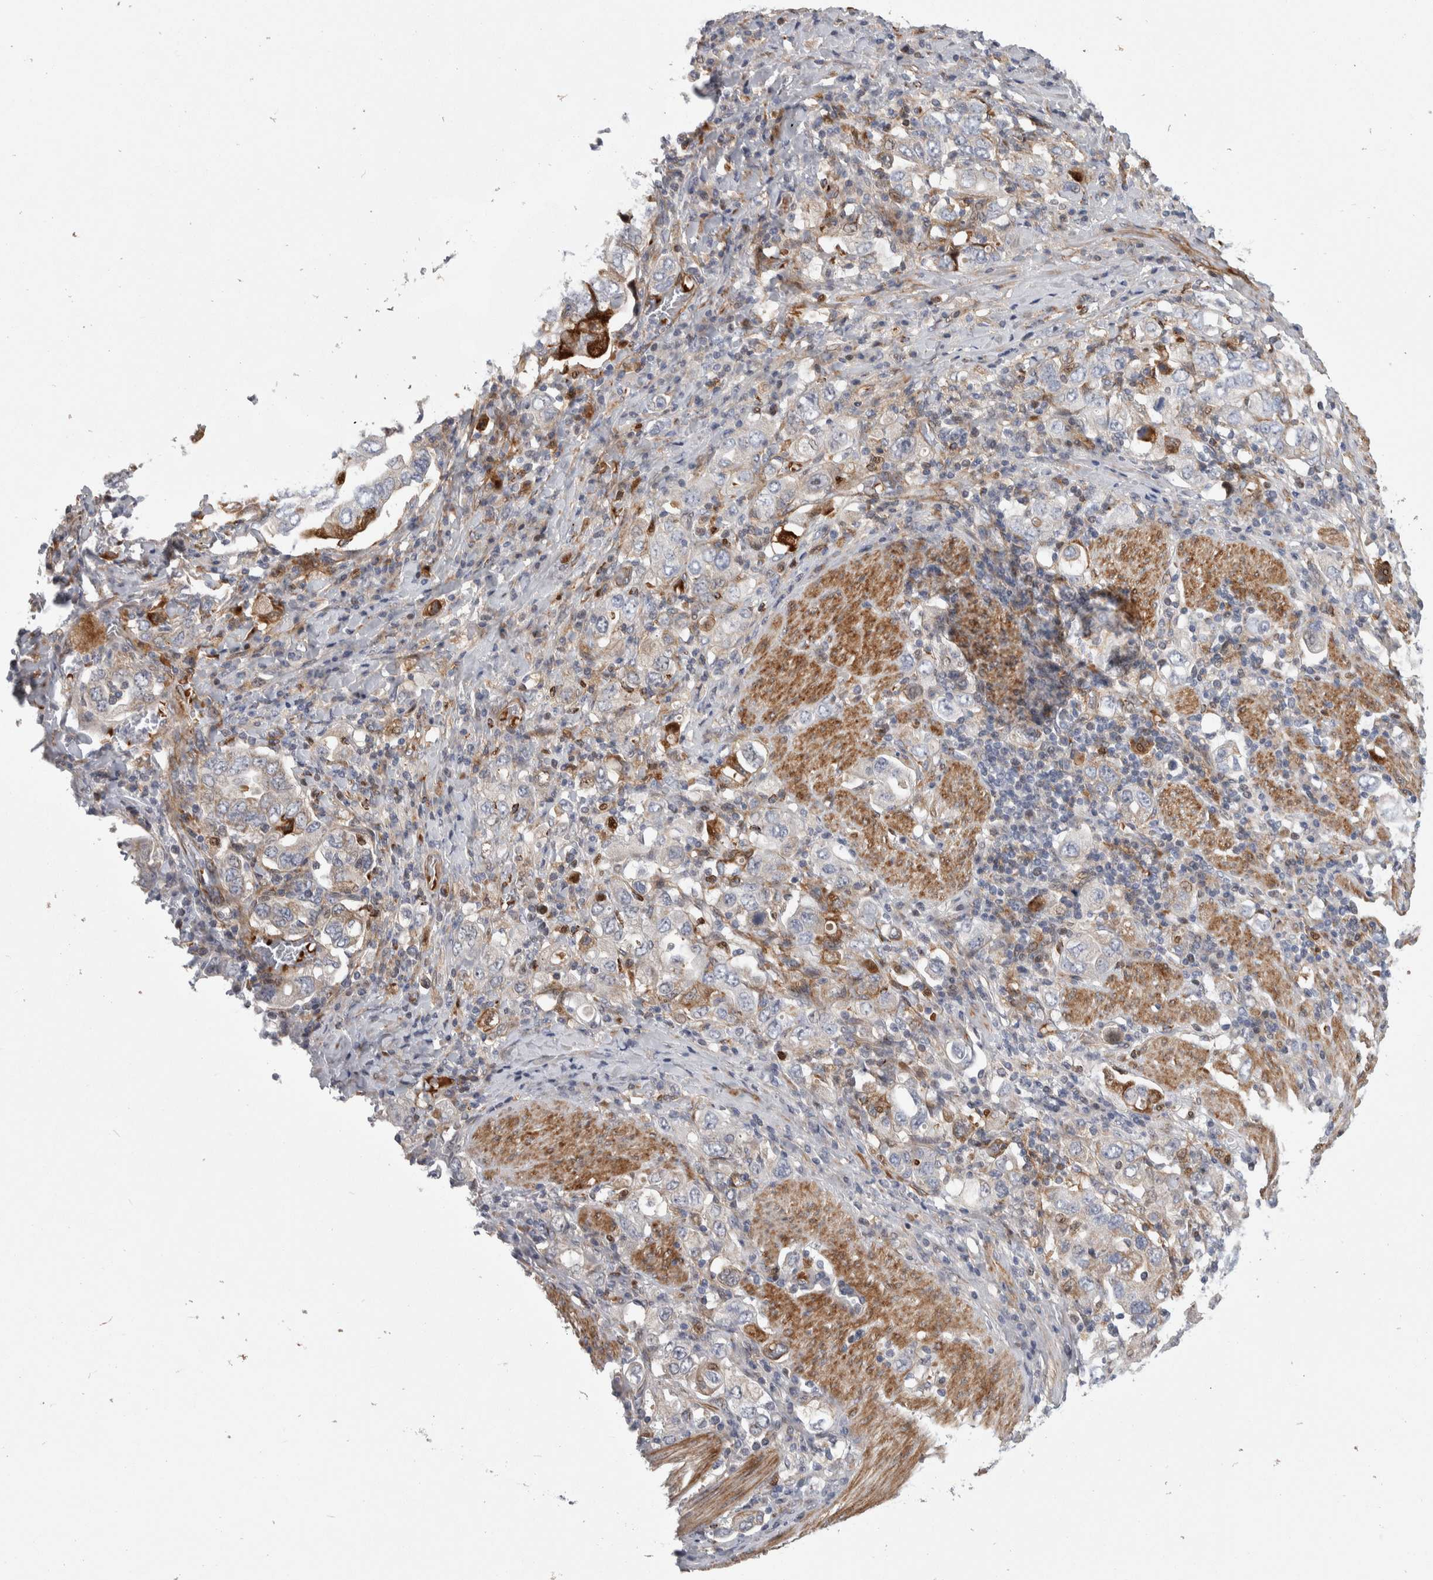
{"staining": {"intensity": "weak", "quantity": "<25%", "location": "cytoplasmic/membranous"}, "tissue": "stomach cancer", "cell_type": "Tumor cells", "image_type": "cancer", "snomed": [{"axis": "morphology", "description": "Adenocarcinoma, NOS"}, {"axis": "topography", "description": "Stomach, upper"}], "caption": "IHC micrograph of neoplastic tissue: human stomach cancer (adenocarcinoma) stained with DAB (3,3'-diaminobenzidine) demonstrates no significant protein positivity in tumor cells.", "gene": "PSMG3", "patient": {"sex": "male", "age": 62}}